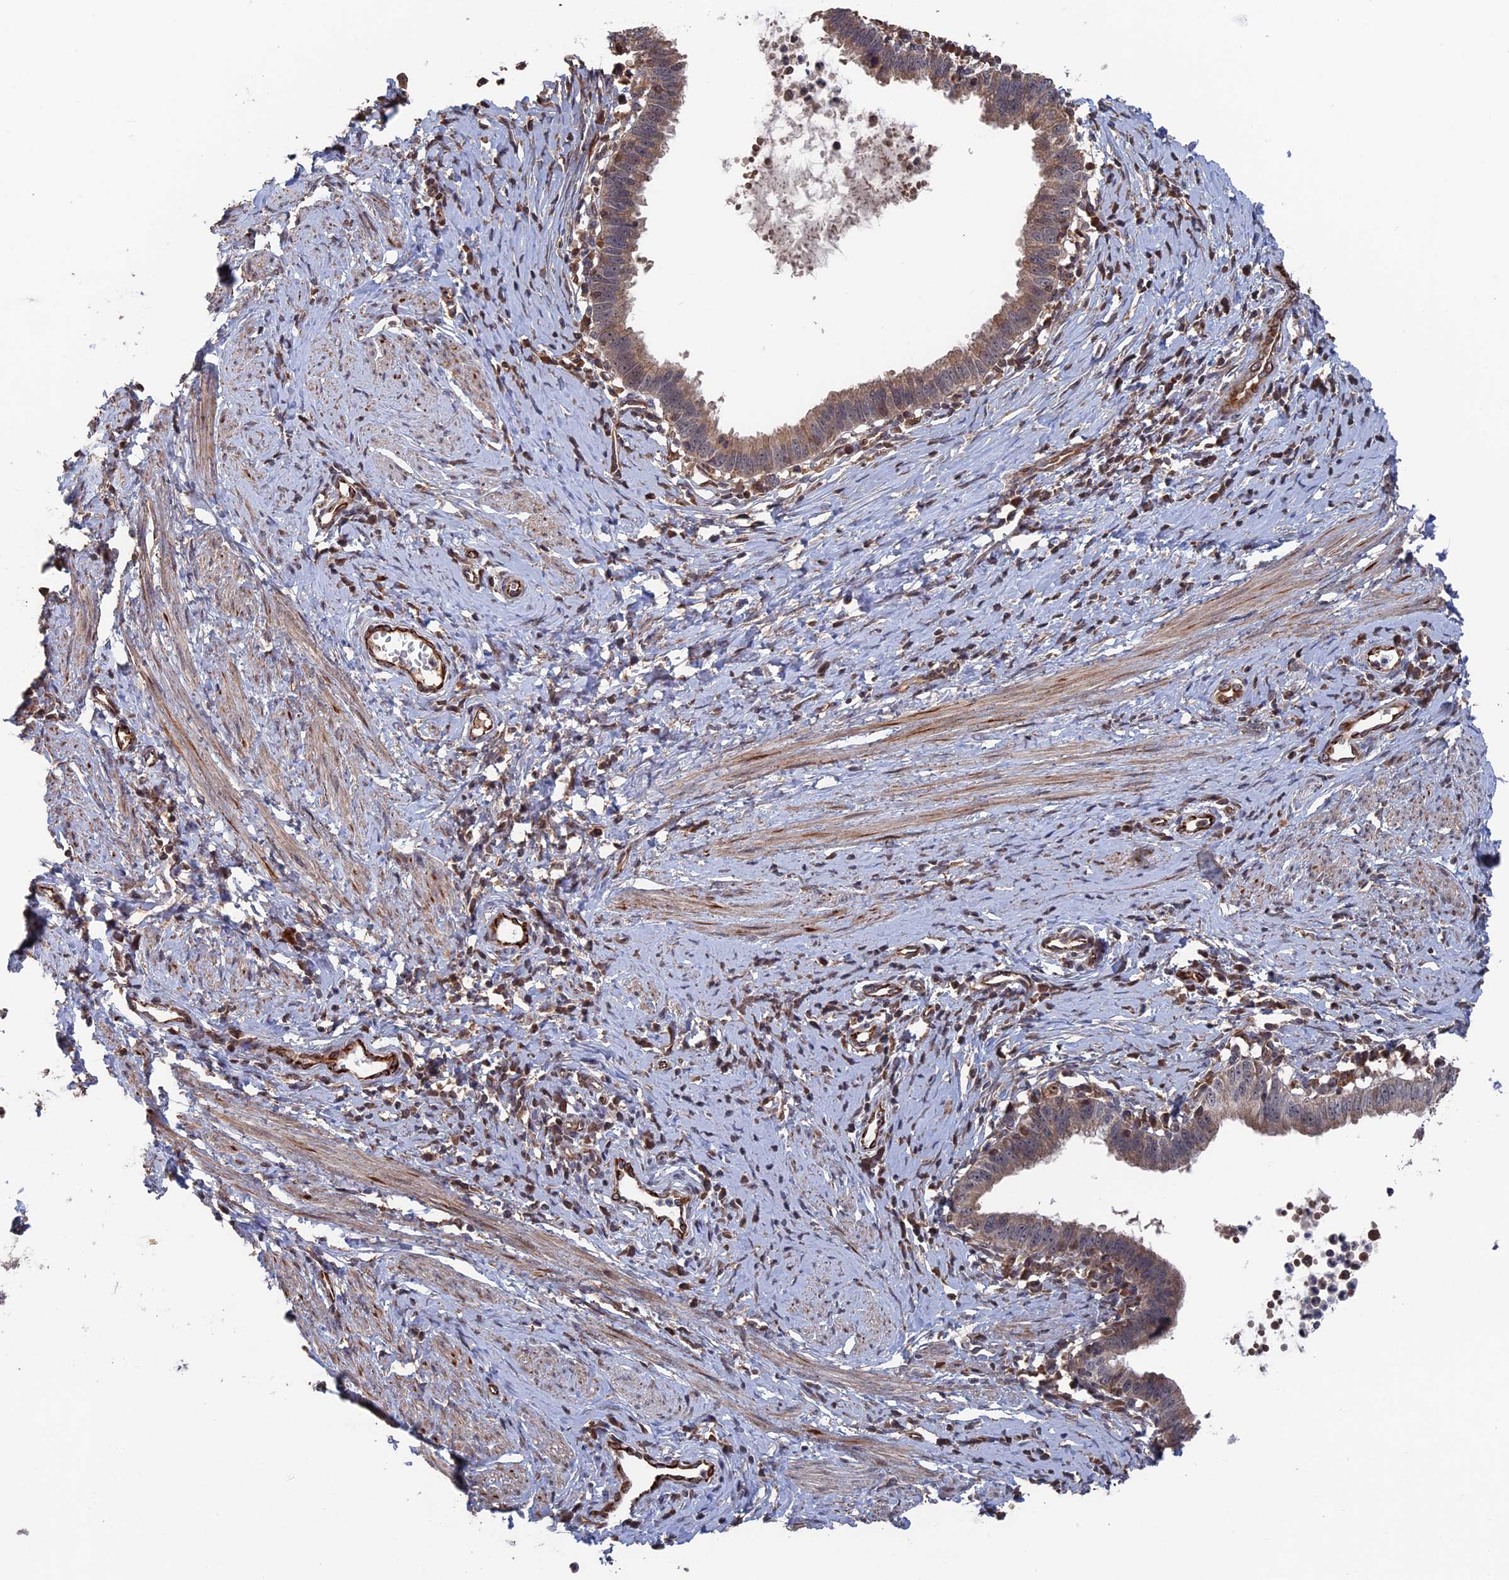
{"staining": {"intensity": "moderate", "quantity": ">75%", "location": "cytoplasmic/membranous"}, "tissue": "cervical cancer", "cell_type": "Tumor cells", "image_type": "cancer", "snomed": [{"axis": "morphology", "description": "Adenocarcinoma, NOS"}, {"axis": "topography", "description": "Cervix"}], "caption": "A micrograph of cervical cancer stained for a protein reveals moderate cytoplasmic/membranous brown staining in tumor cells.", "gene": "PLA2G15", "patient": {"sex": "female", "age": 36}}